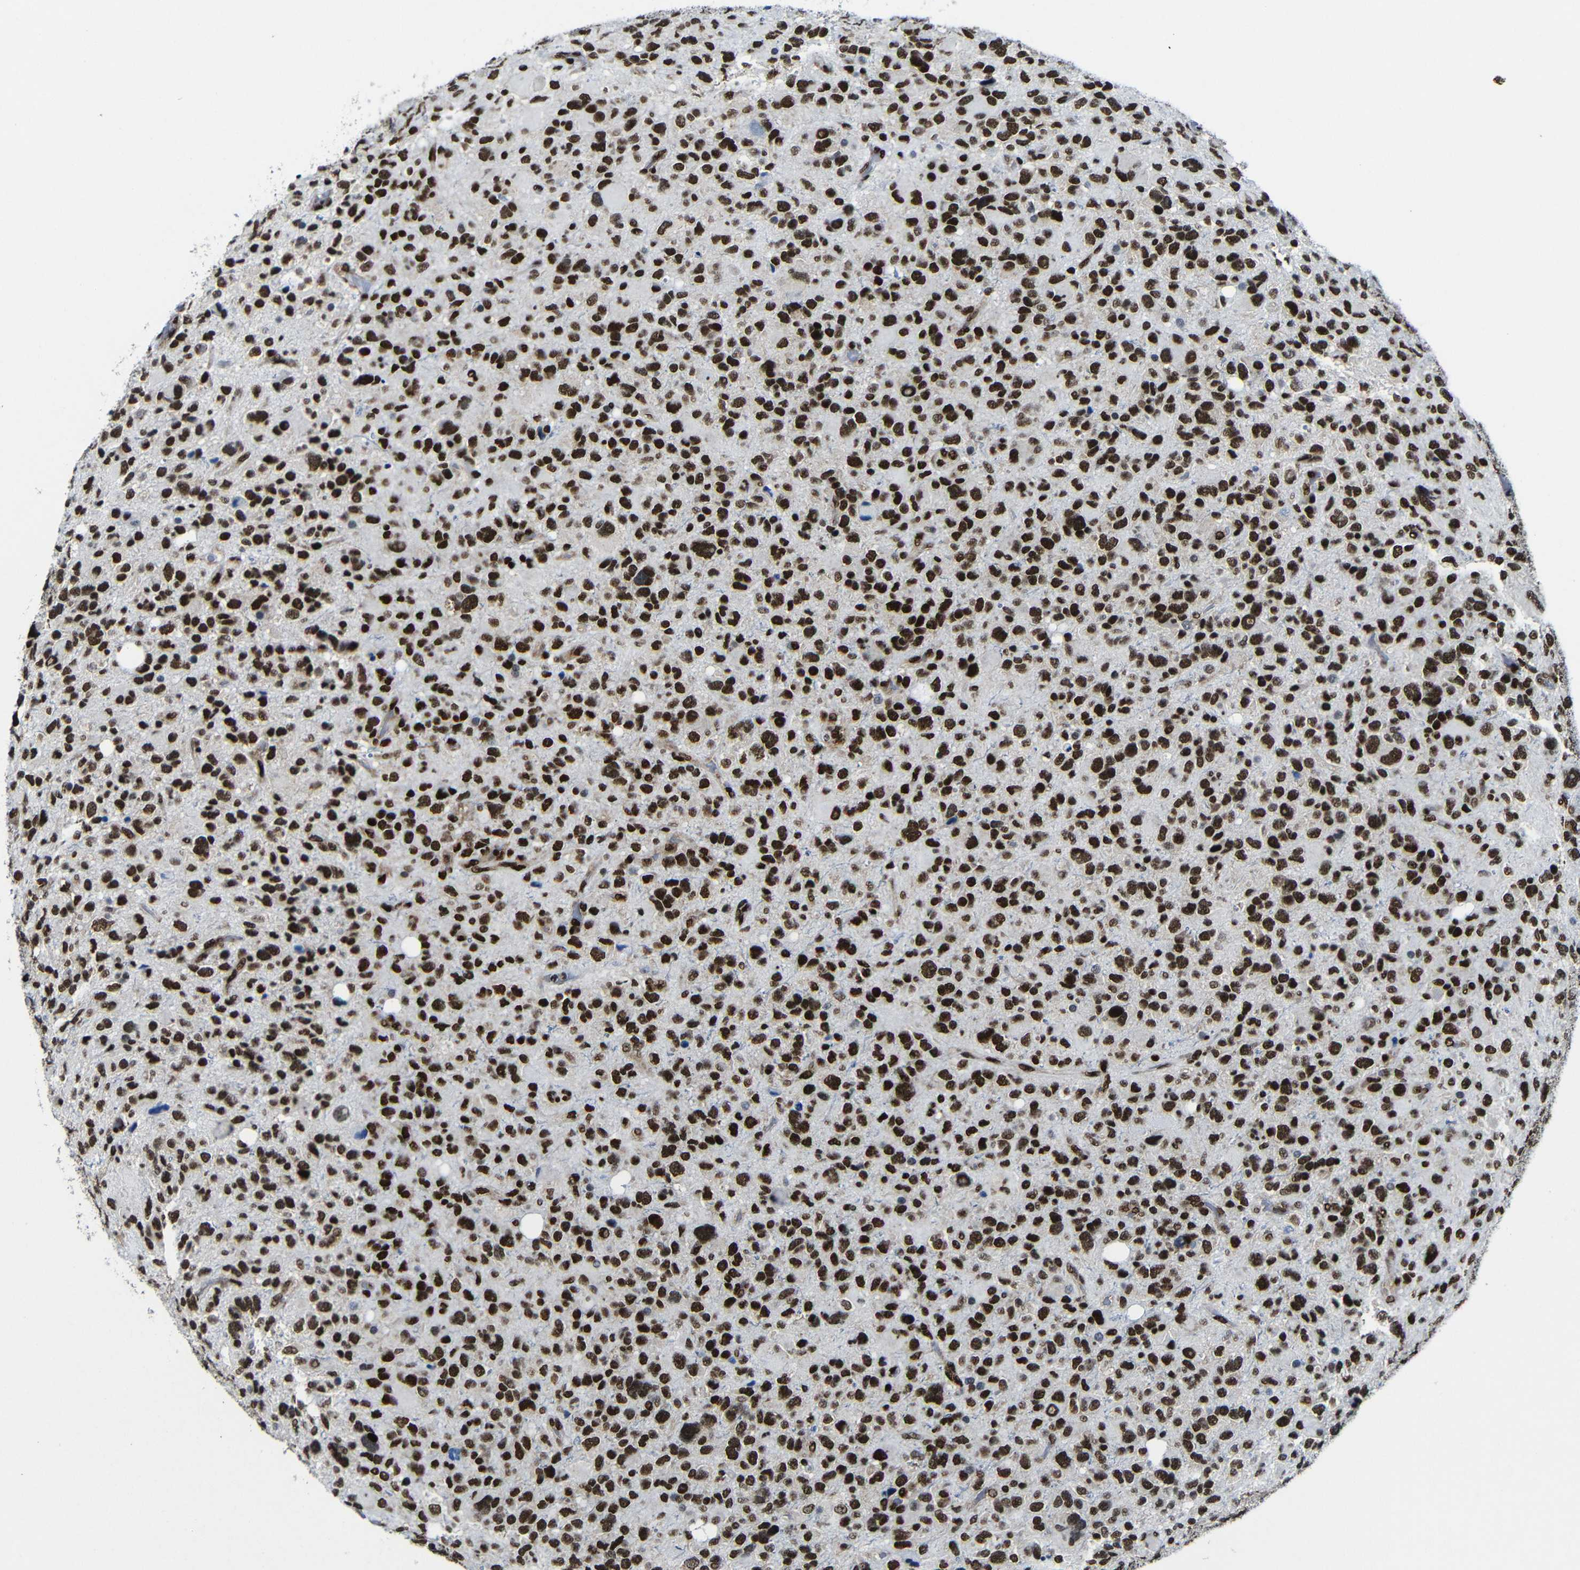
{"staining": {"intensity": "strong", "quantity": ">75%", "location": "nuclear"}, "tissue": "glioma", "cell_type": "Tumor cells", "image_type": "cancer", "snomed": [{"axis": "morphology", "description": "Glioma, malignant, High grade"}, {"axis": "topography", "description": "Brain"}], "caption": "High-power microscopy captured an immunohistochemistry (IHC) image of malignant glioma (high-grade), revealing strong nuclear positivity in about >75% of tumor cells.", "gene": "PTBP1", "patient": {"sex": "male", "age": 48}}